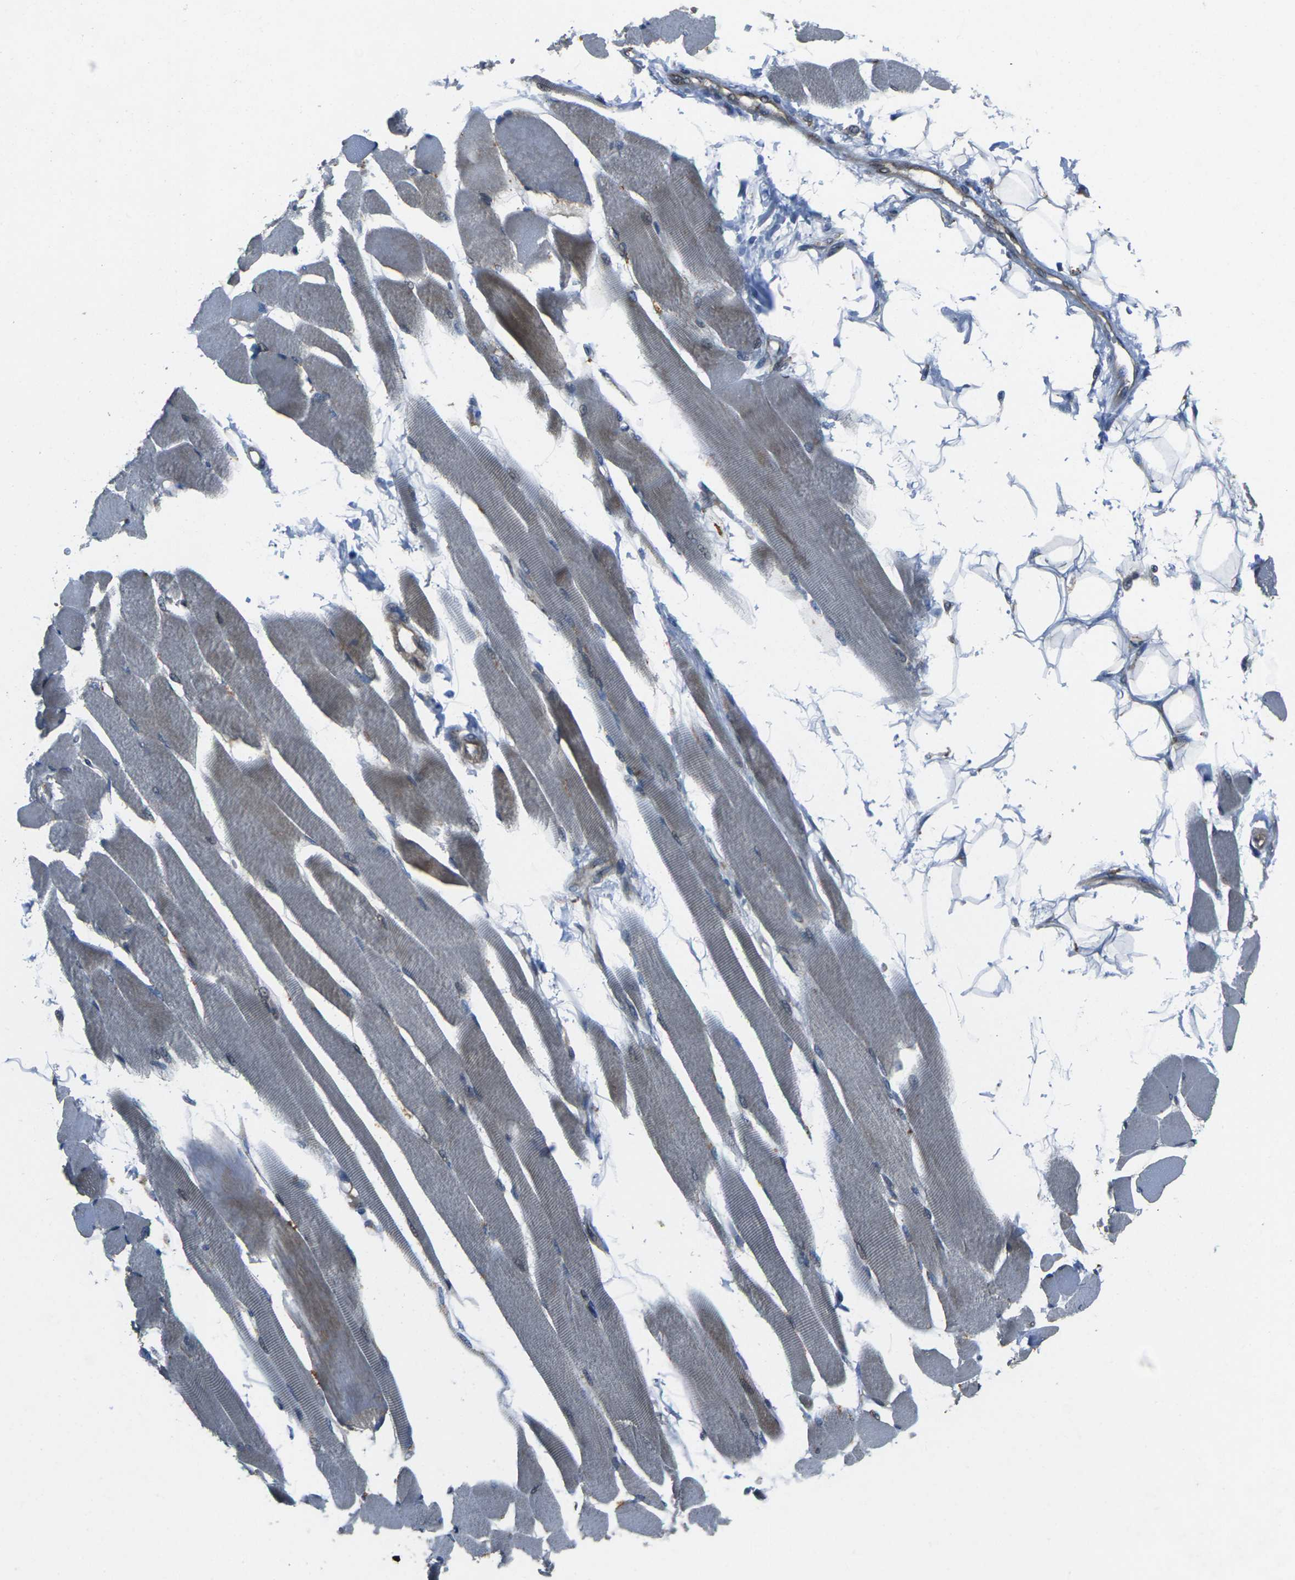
{"staining": {"intensity": "moderate", "quantity": "25%-75%", "location": "cytoplasmic/membranous"}, "tissue": "skeletal muscle", "cell_type": "Myocytes", "image_type": "normal", "snomed": [{"axis": "morphology", "description": "Normal tissue, NOS"}, {"axis": "topography", "description": "Skeletal muscle"}, {"axis": "topography", "description": "Peripheral nerve tissue"}], "caption": "Skeletal muscle stained with DAB (3,3'-diaminobenzidine) IHC displays medium levels of moderate cytoplasmic/membranous staining in approximately 25%-75% of myocytes.", "gene": "EDNRA", "patient": {"sex": "female", "age": 84}}